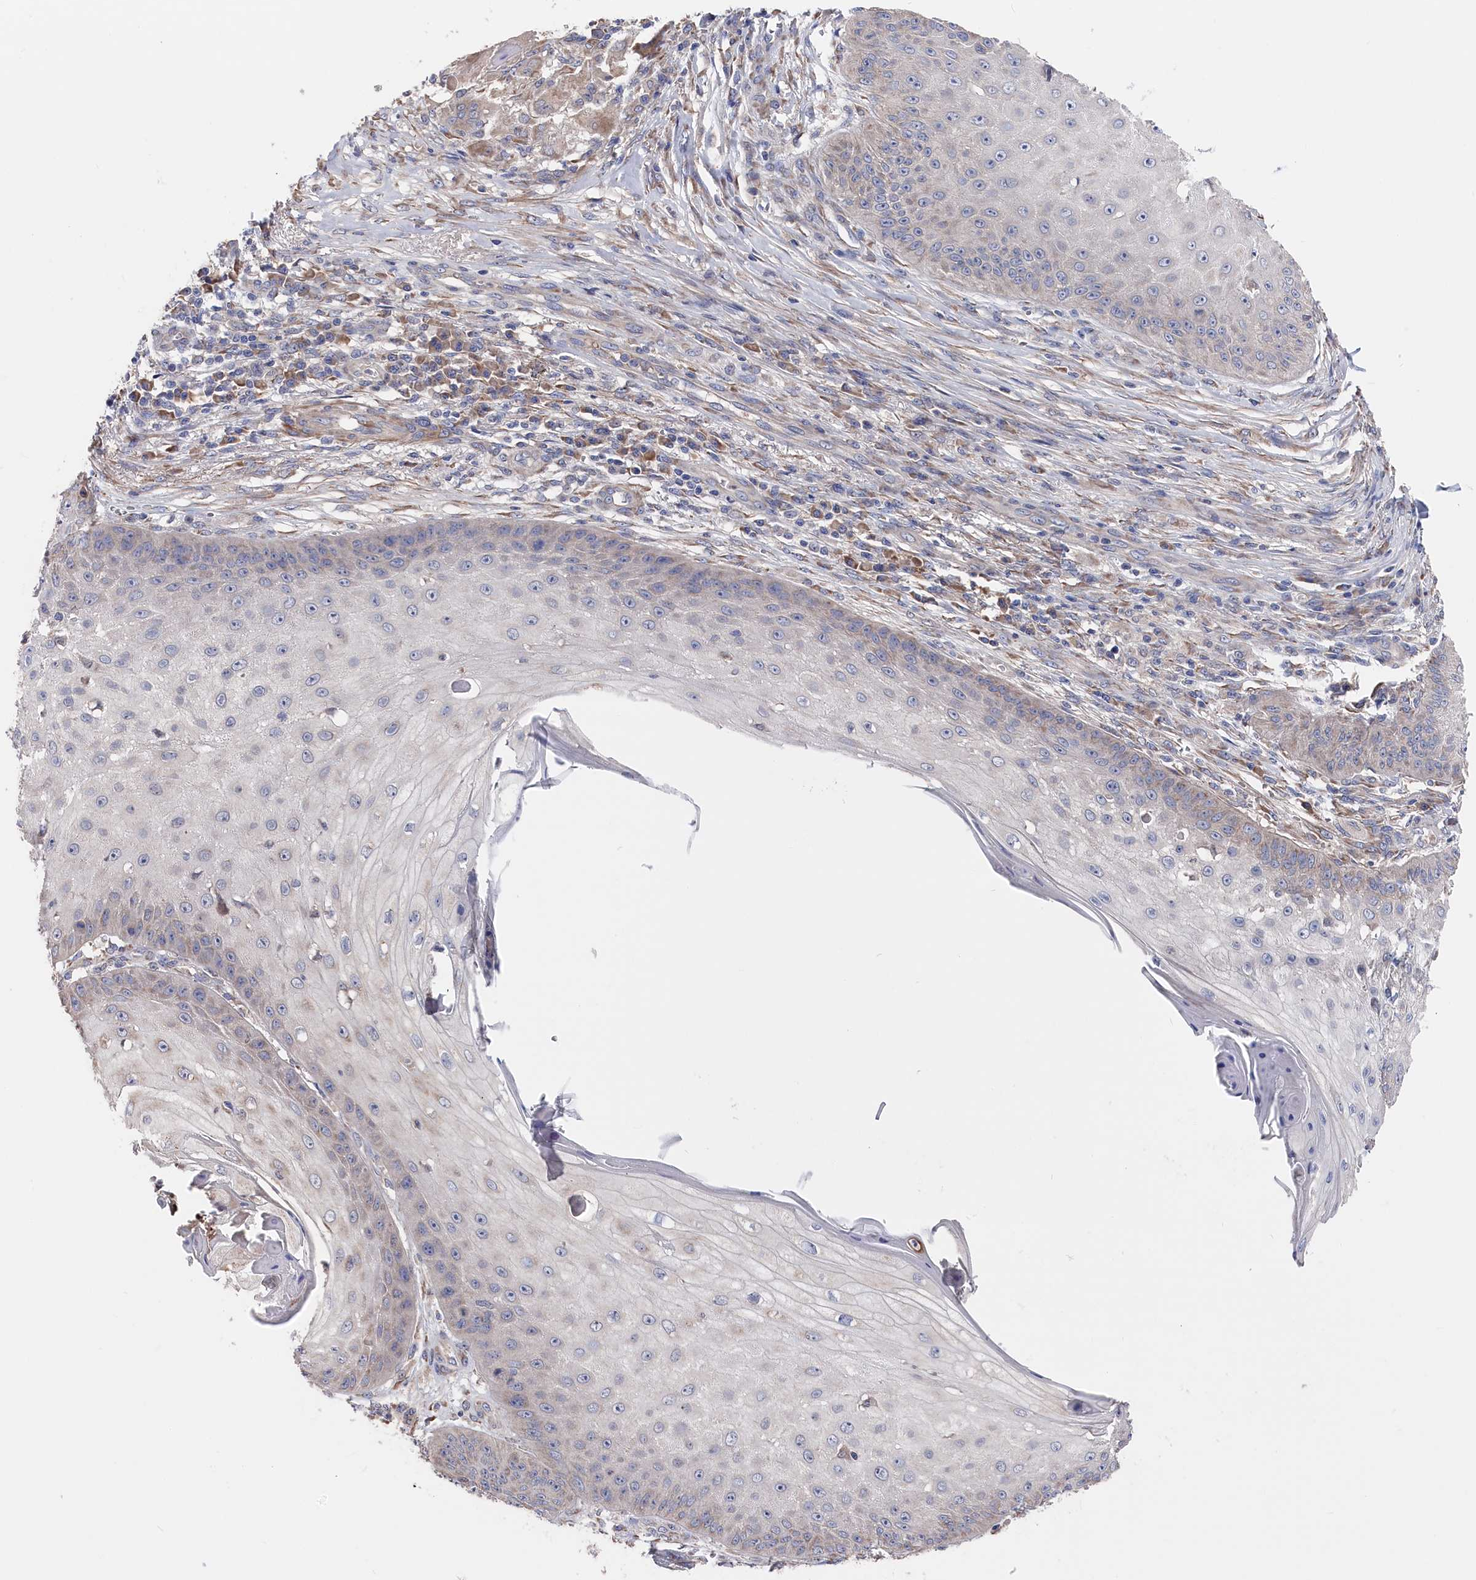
{"staining": {"intensity": "weak", "quantity": "<25%", "location": "cytoplasmic/membranous"}, "tissue": "skin cancer", "cell_type": "Tumor cells", "image_type": "cancer", "snomed": [{"axis": "morphology", "description": "Squamous cell carcinoma, NOS"}, {"axis": "topography", "description": "Skin"}], "caption": "The image displays no significant staining in tumor cells of skin cancer. (DAB IHC visualized using brightfield microscopy, high magnification).", "gene": "CYB5D2", "patient": {"sex": "male", "age": 70}}